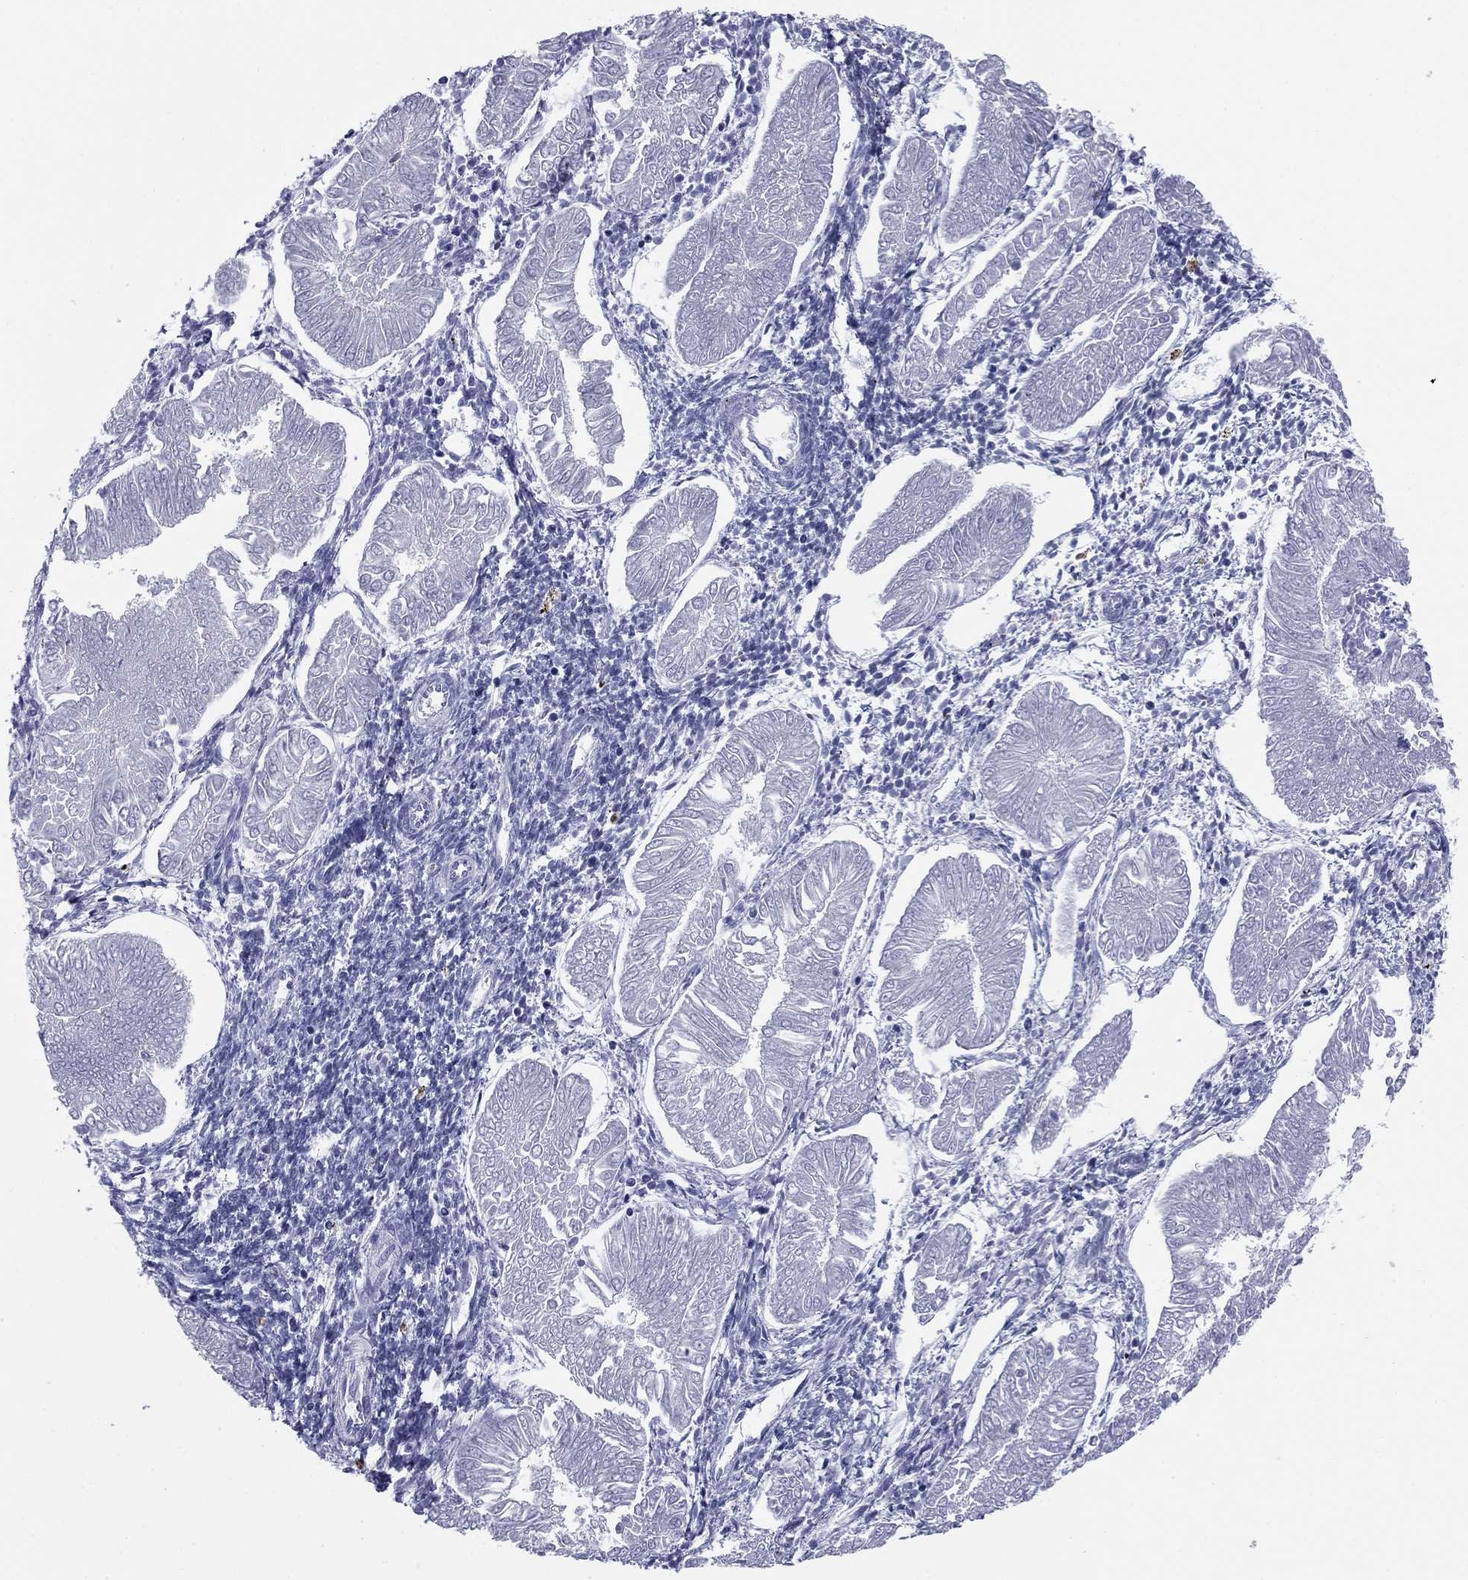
{"staining": {"intensity": "negative", "quantity": "none", "location": "none"}, "tissue": "endometrial cancer", "cell_type": "Tumor cells", "image_type": "cancer", "snomed": [{"axis": "morphology", "description": "Adenocarcinoma, NOS"}, {"axis": "topography", "description": "Endometrium"}], "caption": "This is a photomicrograph of immunohistochemistry (IHC) staining of endometrial adenocarcinoma, which shows no staining in tumor cells.", "gene": "KCNH1", "patient": {"sex": "female", "age": 53}}